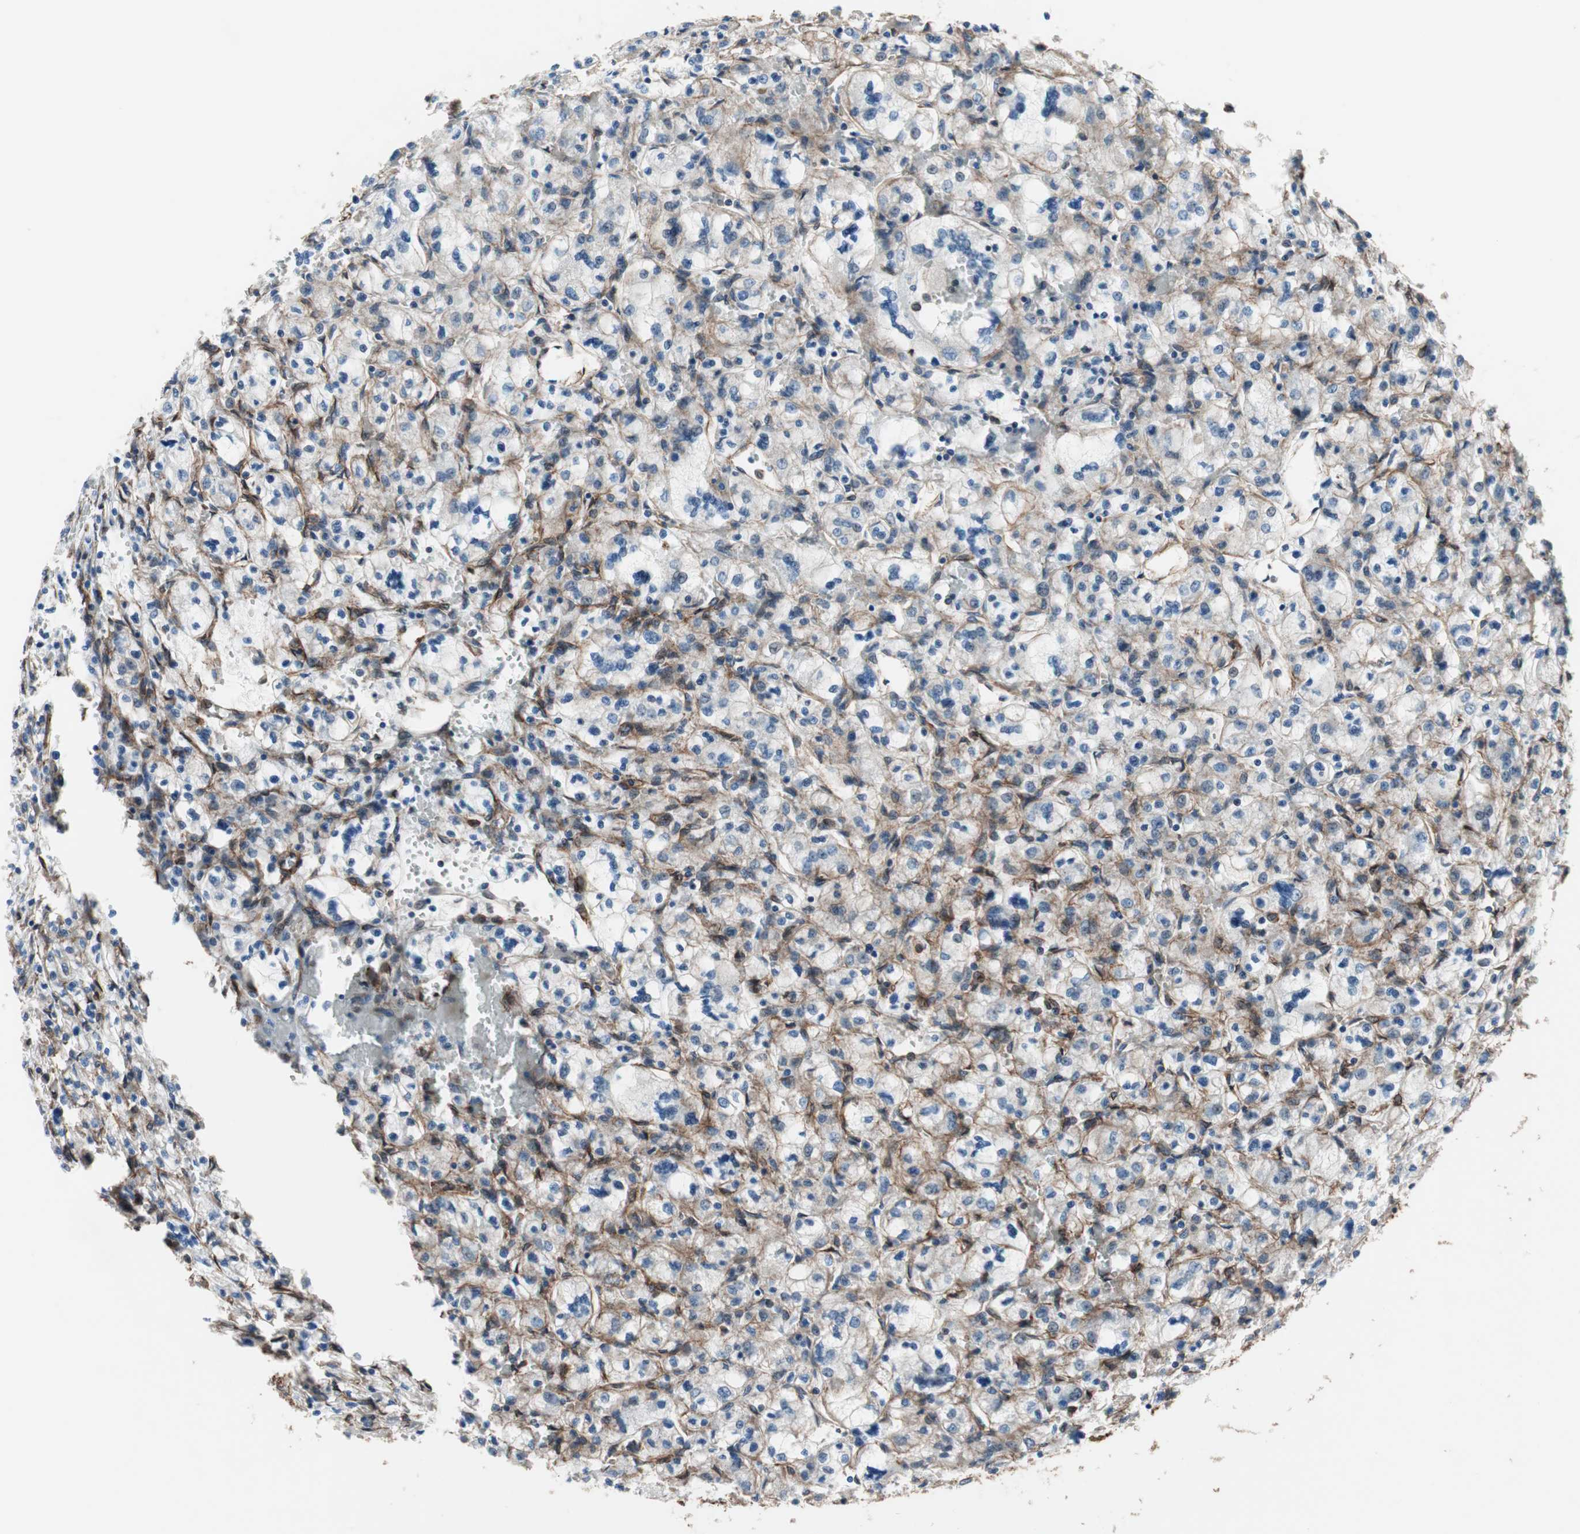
{"staining": {"intensity": "moderate", "quantity": "<25%", "location": "cytoplasmic/membranous"}, "tissue": "renal cancer", "cell_type": "Tumor cells", "image_type": "cancer", "snomed": [{"axis": "morphology", "description": "Adenocarcinoma, NOS"}, {"axis": "topography", "description": "Kidney"}], "caption": "Moderate cytoplasmic/membranous positivity is seen in about <25% of tumor cells in renal adenocarcinoma.", "gene": "TCTA", "patient": {"sex": "female", "age": 83}}